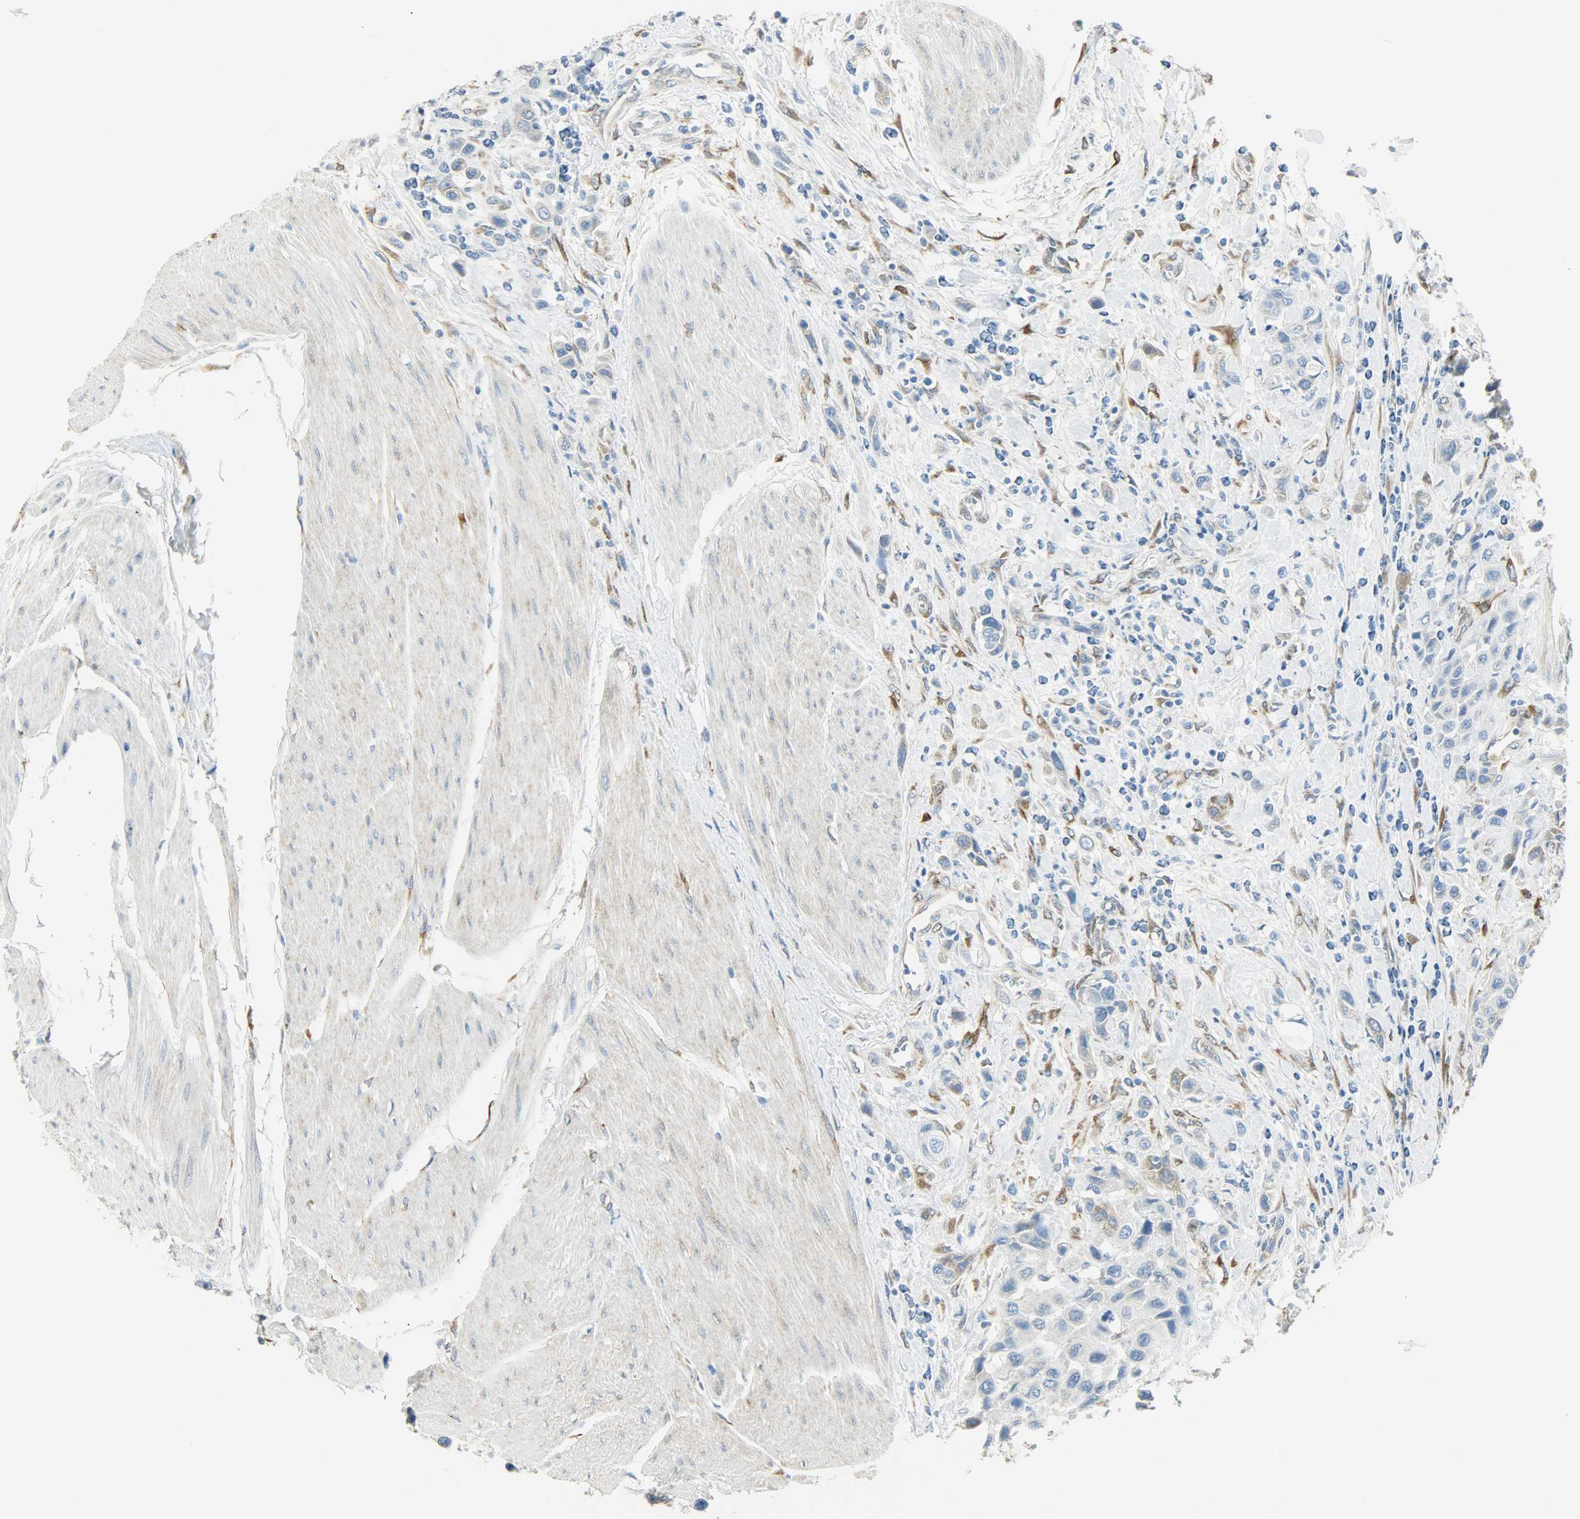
{"staining": {"intensity": "negative", "quantity": "none", "location": "none"}, "tissue": "urothelial cancer", "cell_type": "Tumor cells", "image_type": "cancer", "snomed": [{"axis": "morphology", "description": "Urothelial carcinoma, High grade"}, {"axis": "topography", "description": "Urinary bladder"}], "caption": "High magnification brightfield microscopy of high-grade urothelial carcinoma stained with DAB (brown) and counterstained with hematoxylin (blue): tumor cells show no significant positivity.", "gene": "PKD2", "patient": {"sex": "male", "age": 50}}